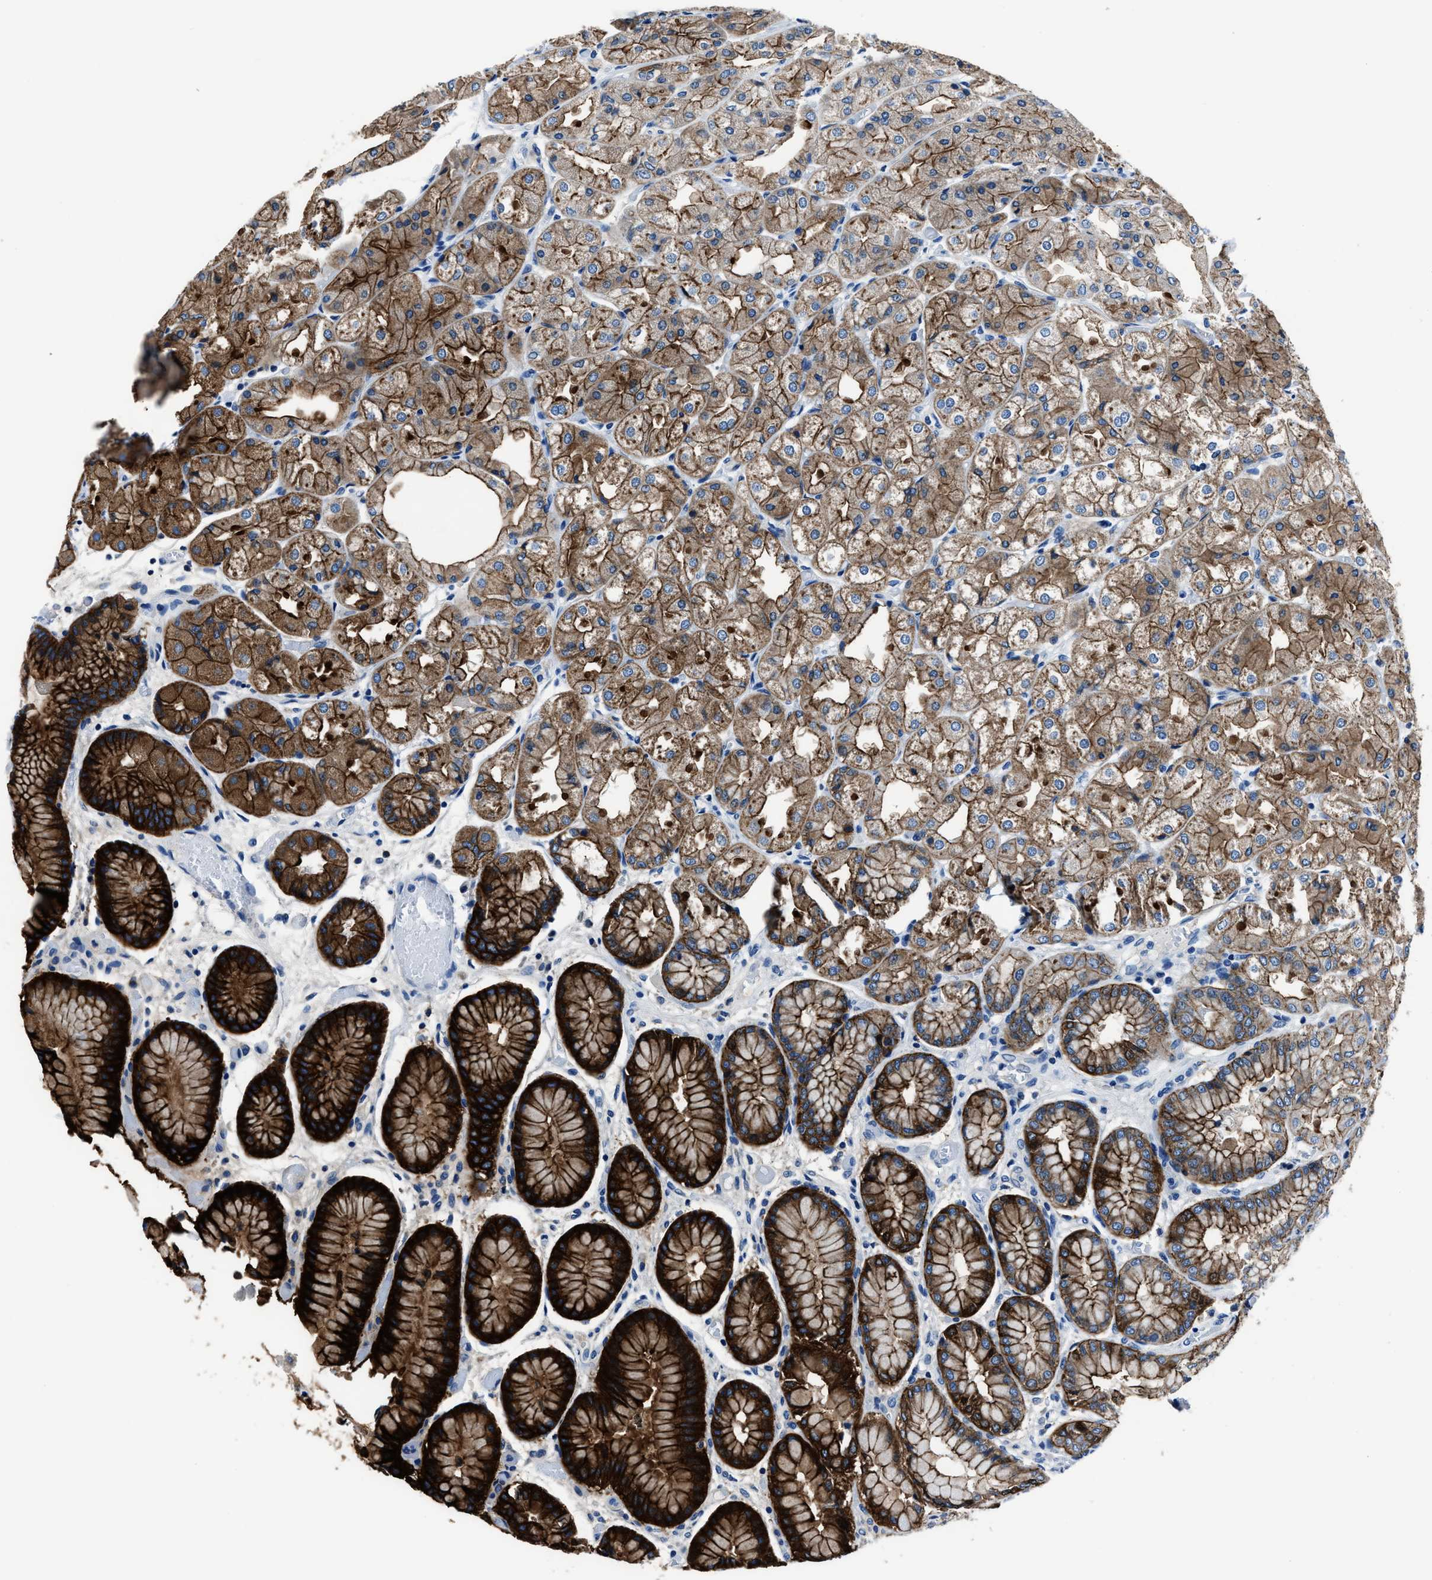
{"staining": {"intensity": "strong", "quantity": ">75%", "location": "cytoplasmic/membranous"}, "tissue": "stomach", "cell_type": "Glandular cells", "image_type": "normal", "snomed": [{"axis": "morphology", "description": "Normal tissue, NOS"}, {"axis": "topography", "description": "Stomach, upper"}], "caption": "The image exhibits staining of normal stomach, revealing strong cytoplasmic/membranous protein expression (brown color) within glandular cells.", "gene": "LMO7", "patient": {"sex": "male", "age": 72}}